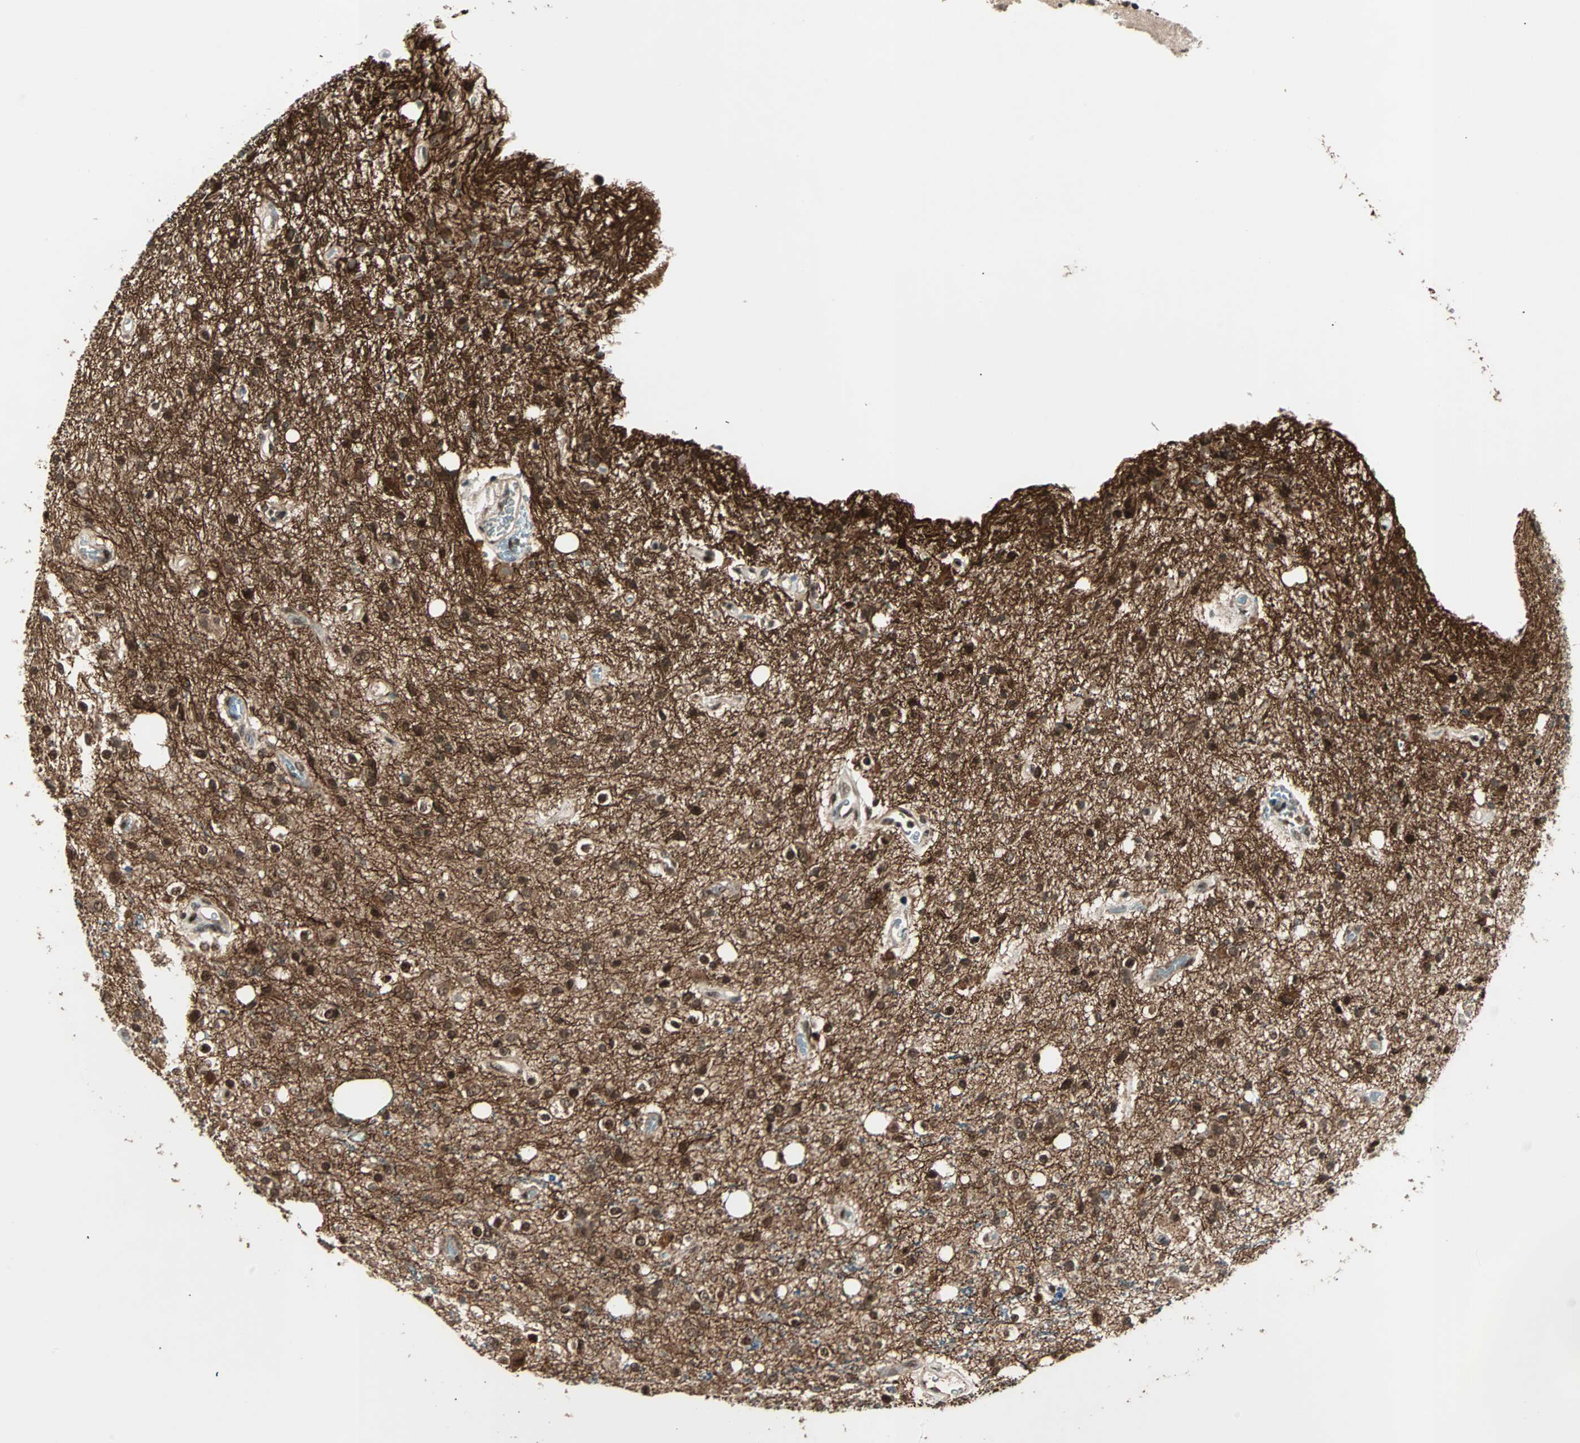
{"staining": {"intensity": "strong", "quantity": ">75%", "location": "cytoplasmic/membranous,nuclear"}, "tissue": "glioma", "cell_type": "Tumor cells", "image_type": "cancer", "snomed": [{"axis": "morphology", "description": "Glioma, malignant, High grade"}, {"axis": "topography", "description": "Brain"}], "caption": "Protein staining displays strong cytoplasmic/membranous and nuclear expression in approximately >75% of tumor cells in malignant glioma (high-grade).", "gene": "ZNF44", "patient": {"sex": "male", "age": 47}}